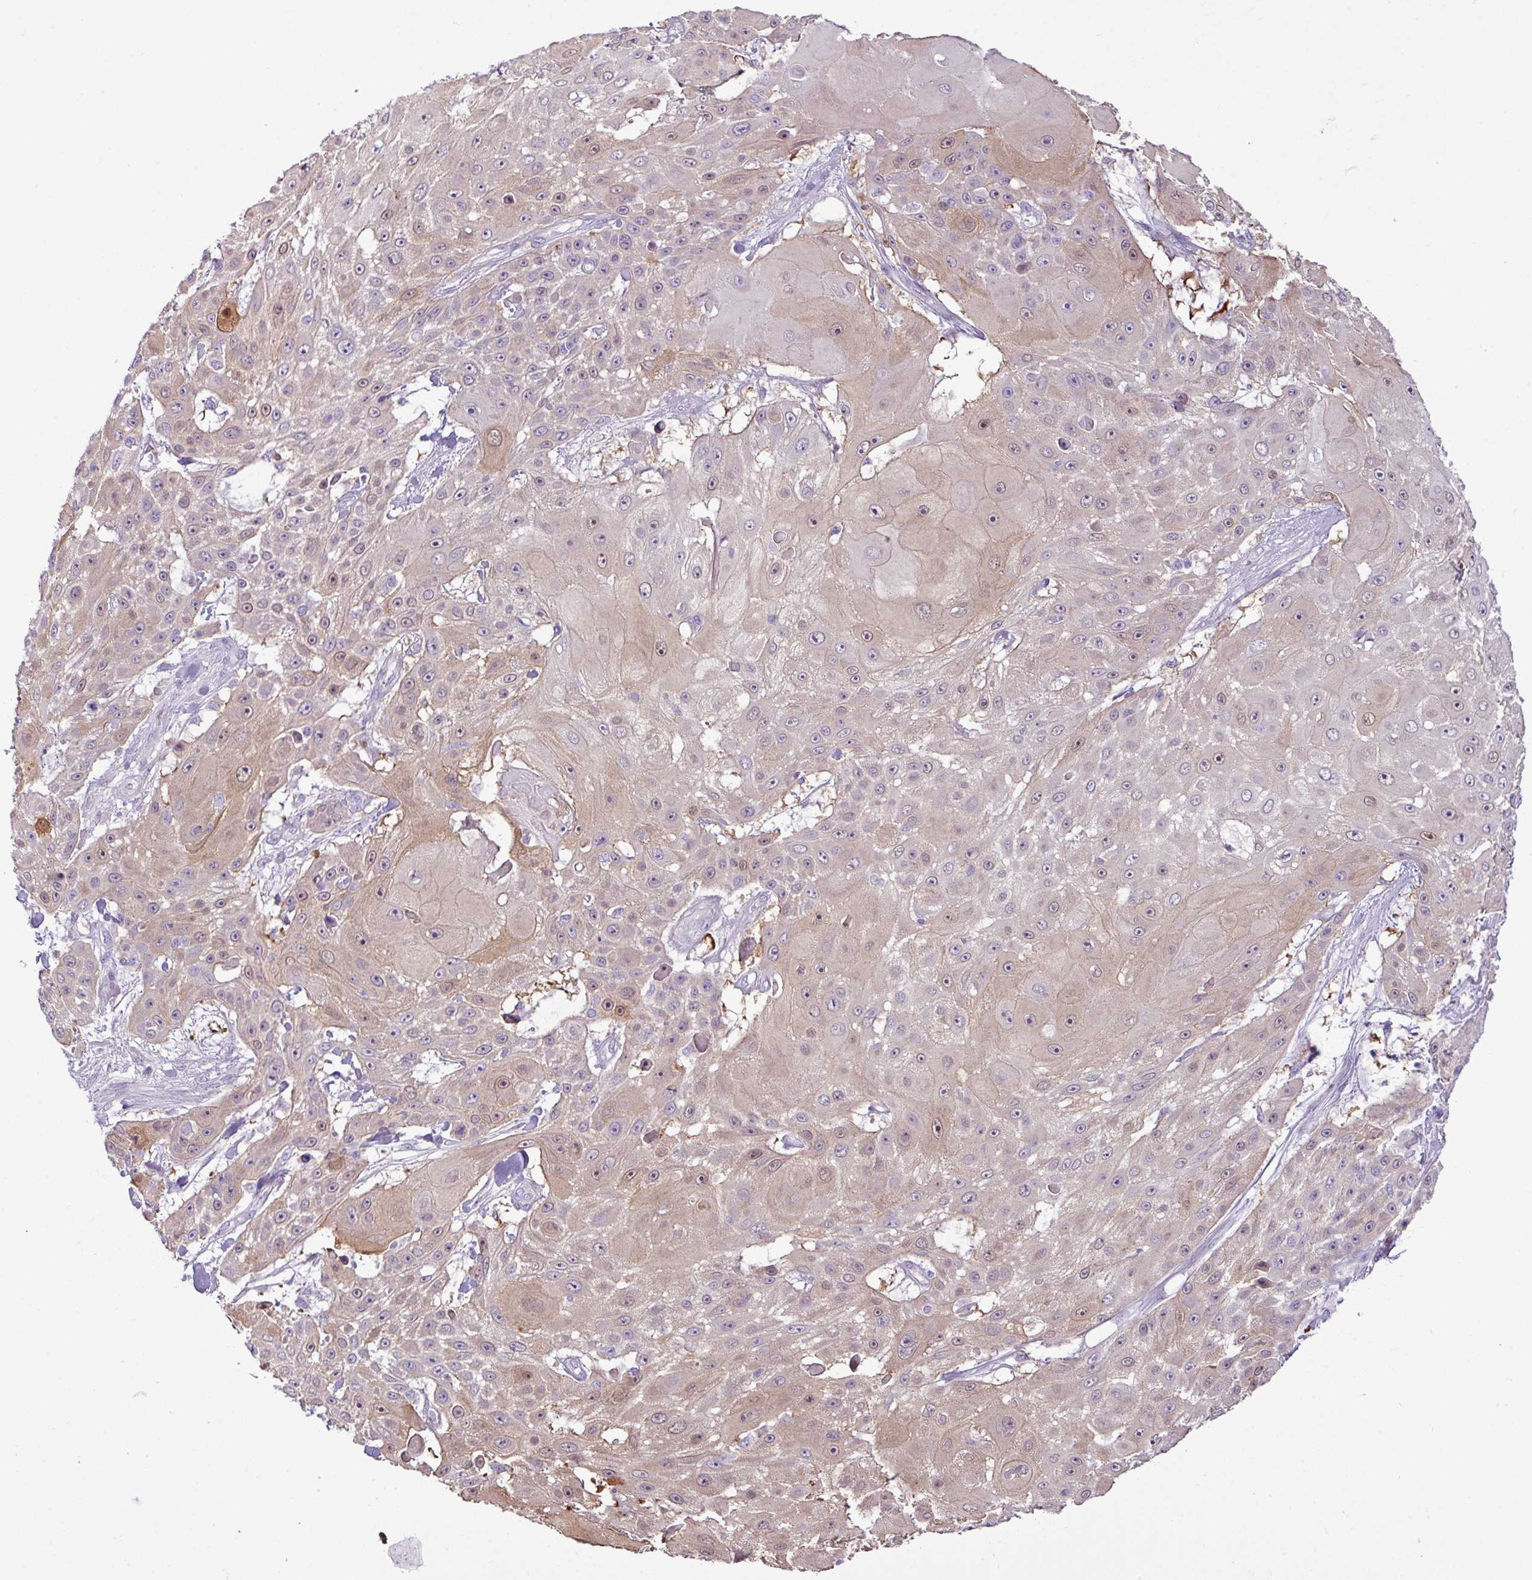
{"staining": {"intensity": "weak", "quantity": ">75%", "location": "cytoplasmic/membranous"}, "tissue": "skin cancer", "cell_type": "Tumor cells", "image_type": "cancer", "snomed": [{"axis": "morphology", "description": "Squamous cell carcinoma, NOS"}, {"axis": "topography", "description": "Skin"}], "caption": "Protein staining of skin cancer (squamous cell carcinoma) tissue demonstrates weak cytoplasmic/membranous expression in about >75% of tumor cells. (Stains: DAB (3,3'-diaminobenzidine) in brown, nuclei in blue, Microscopy: brightfield microscopy at high magnification).", "gene": "ZSCAN5A", "patient": {"sex": "female", "age": 86}}